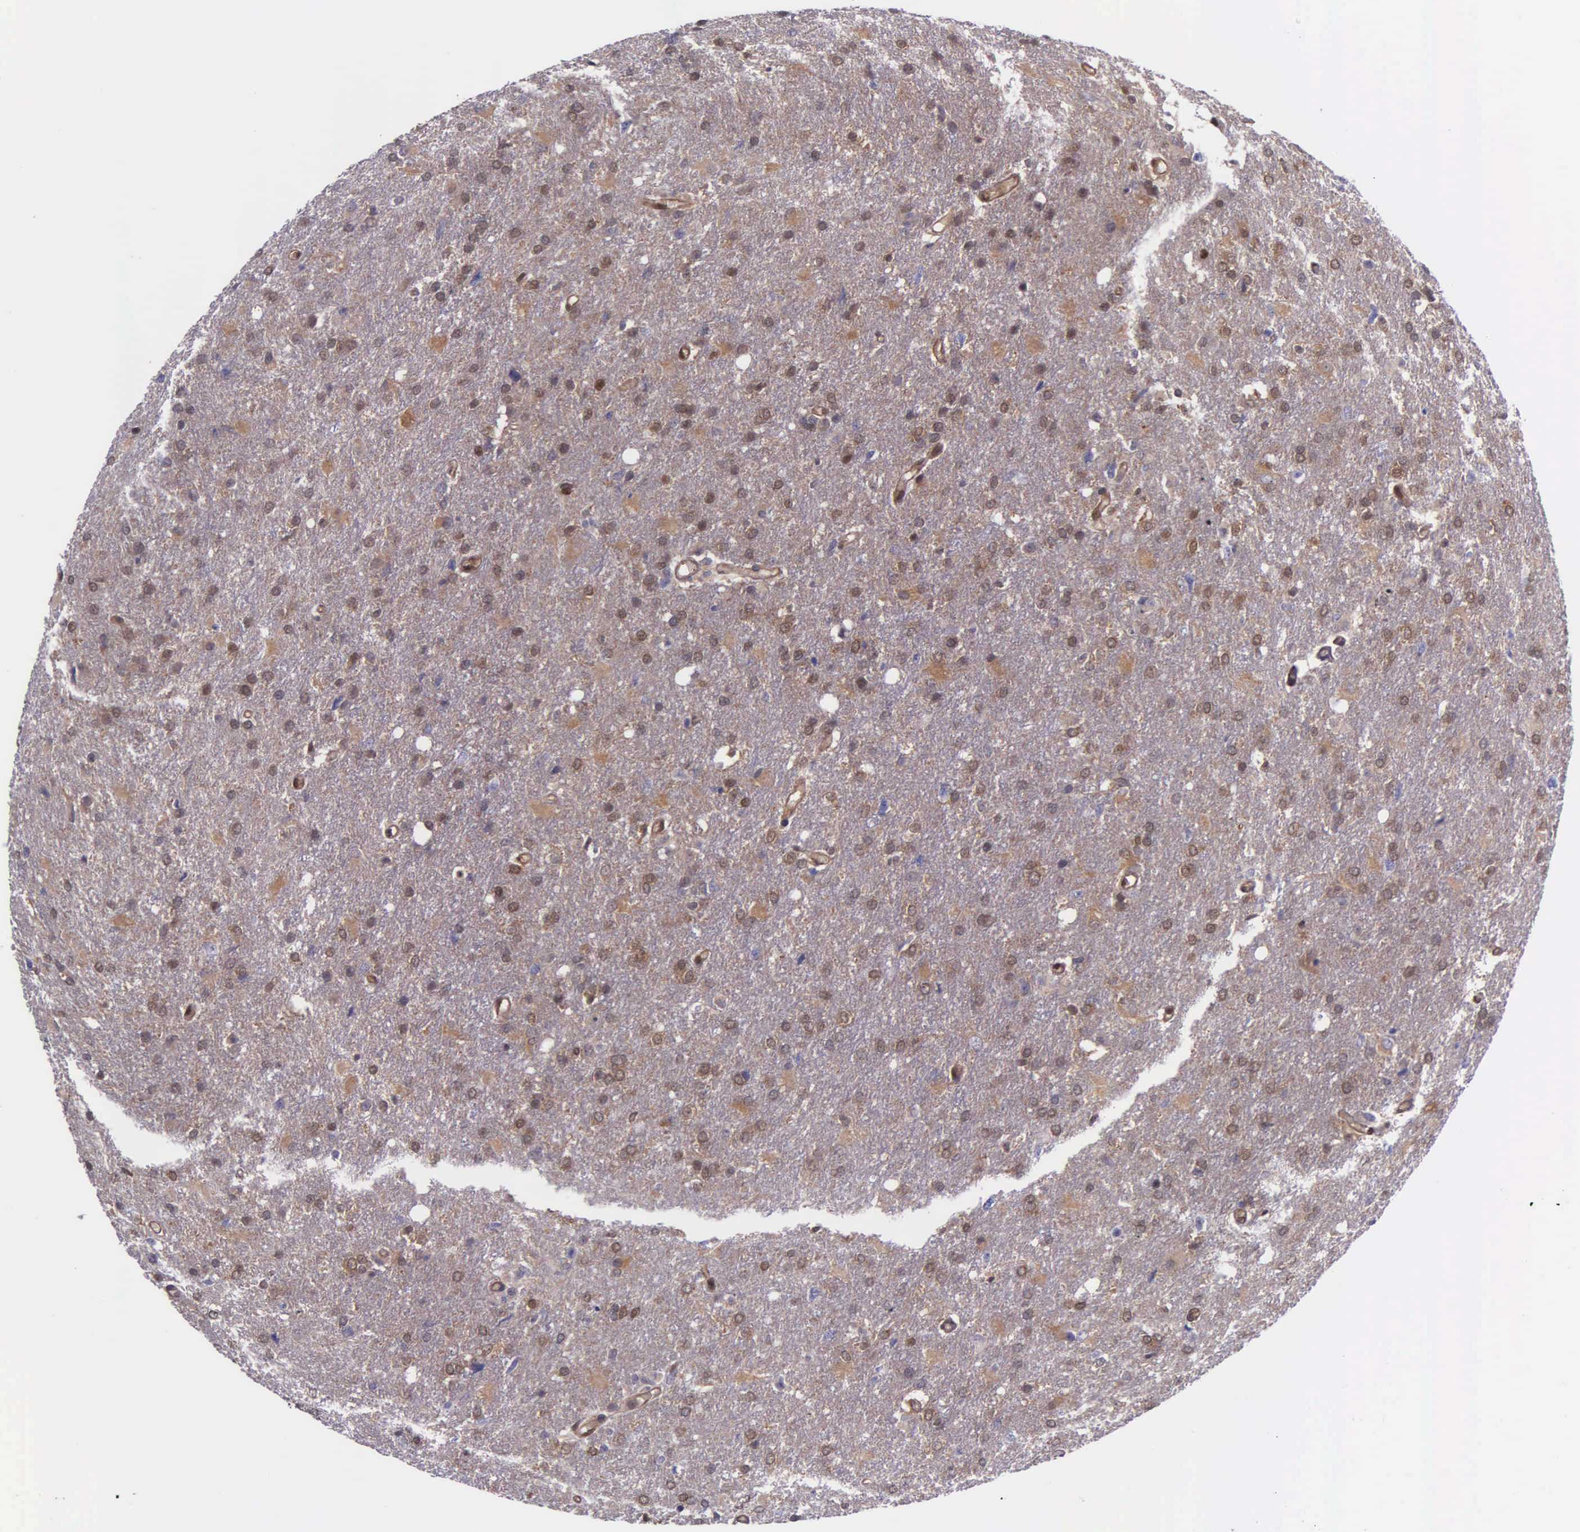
{"staining": {"intensity": "weak", "quantity": ">75%", "location": "cytoplasmic/membranous,nuclear"}, "tissue": "glioma", "cell_type": "Tumor cells", "image_type": "cancer", "snomed": [{"axis": "morphology", "description": "Glioma, malignant, High grade"}, {"axis": "topography", "description": "Brain"}], "caption": "Tumor cells reveal low levels of weak cytoplasmic/membranous and nuclear staining in about >75% of cells in human malignant glioma (high-grade).", "gene": "GMPR2", "patient": {"sex": "male", "age": 68}}